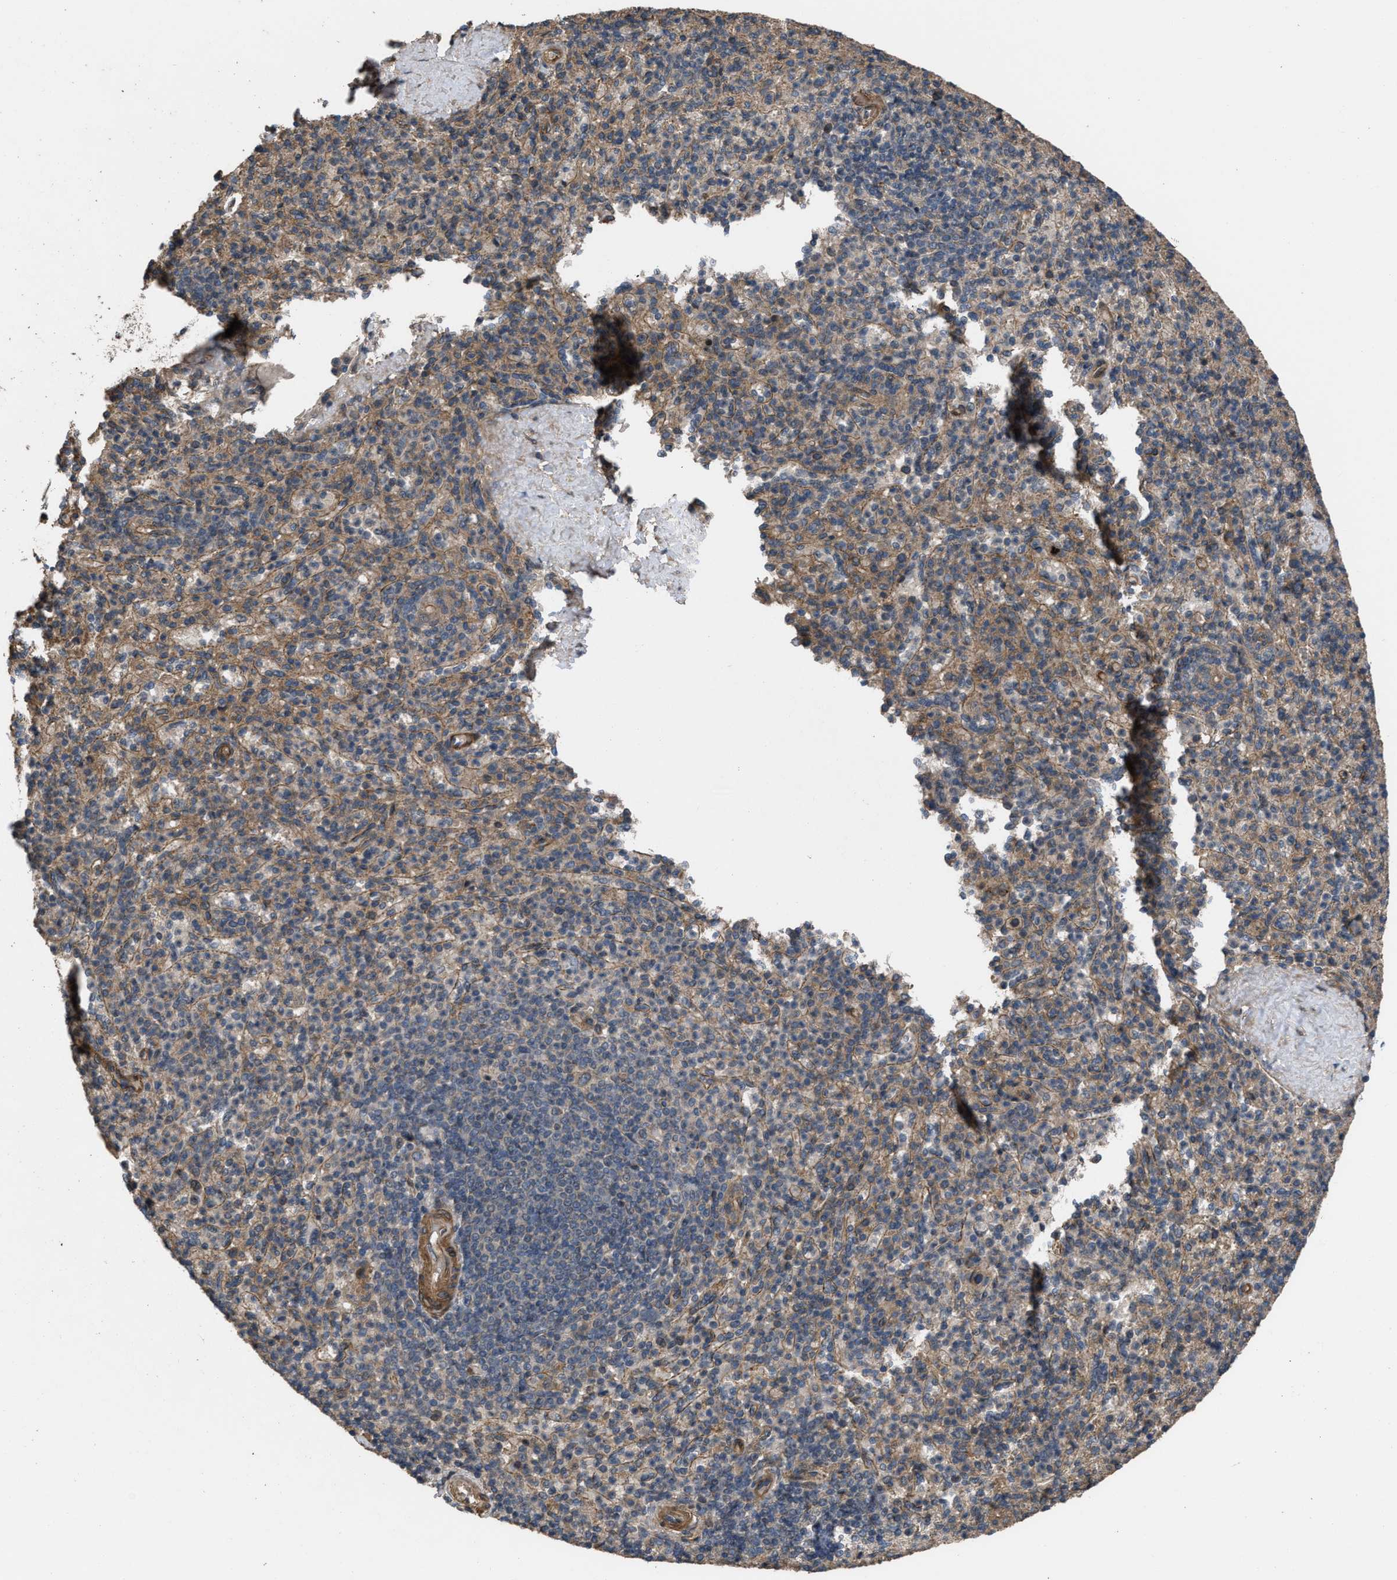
{"staining": {"intensity": "moderate", "quantity": ">75%", "location": "cytoplasmic/membranous"}, "tissue": "spleen", "cell_type": "Cells in red pulp", "image_type": "normal", "snomed": [{"axis": "morphology", "description": "Normal tissue, NOS"}, {"axis": "topography", "description": "Spleen"}], "caption": "Cells in red pulp show medium levels of moderate cytoplasmic/membranous positivity in approximately >75% of cells in unremarkable human spleen. Immunohistochemistry stains the protein of interest in brown and the nuclei are stained blue.", "gene": "UTRN", "patient": {"sex": "male", "age": 36}}